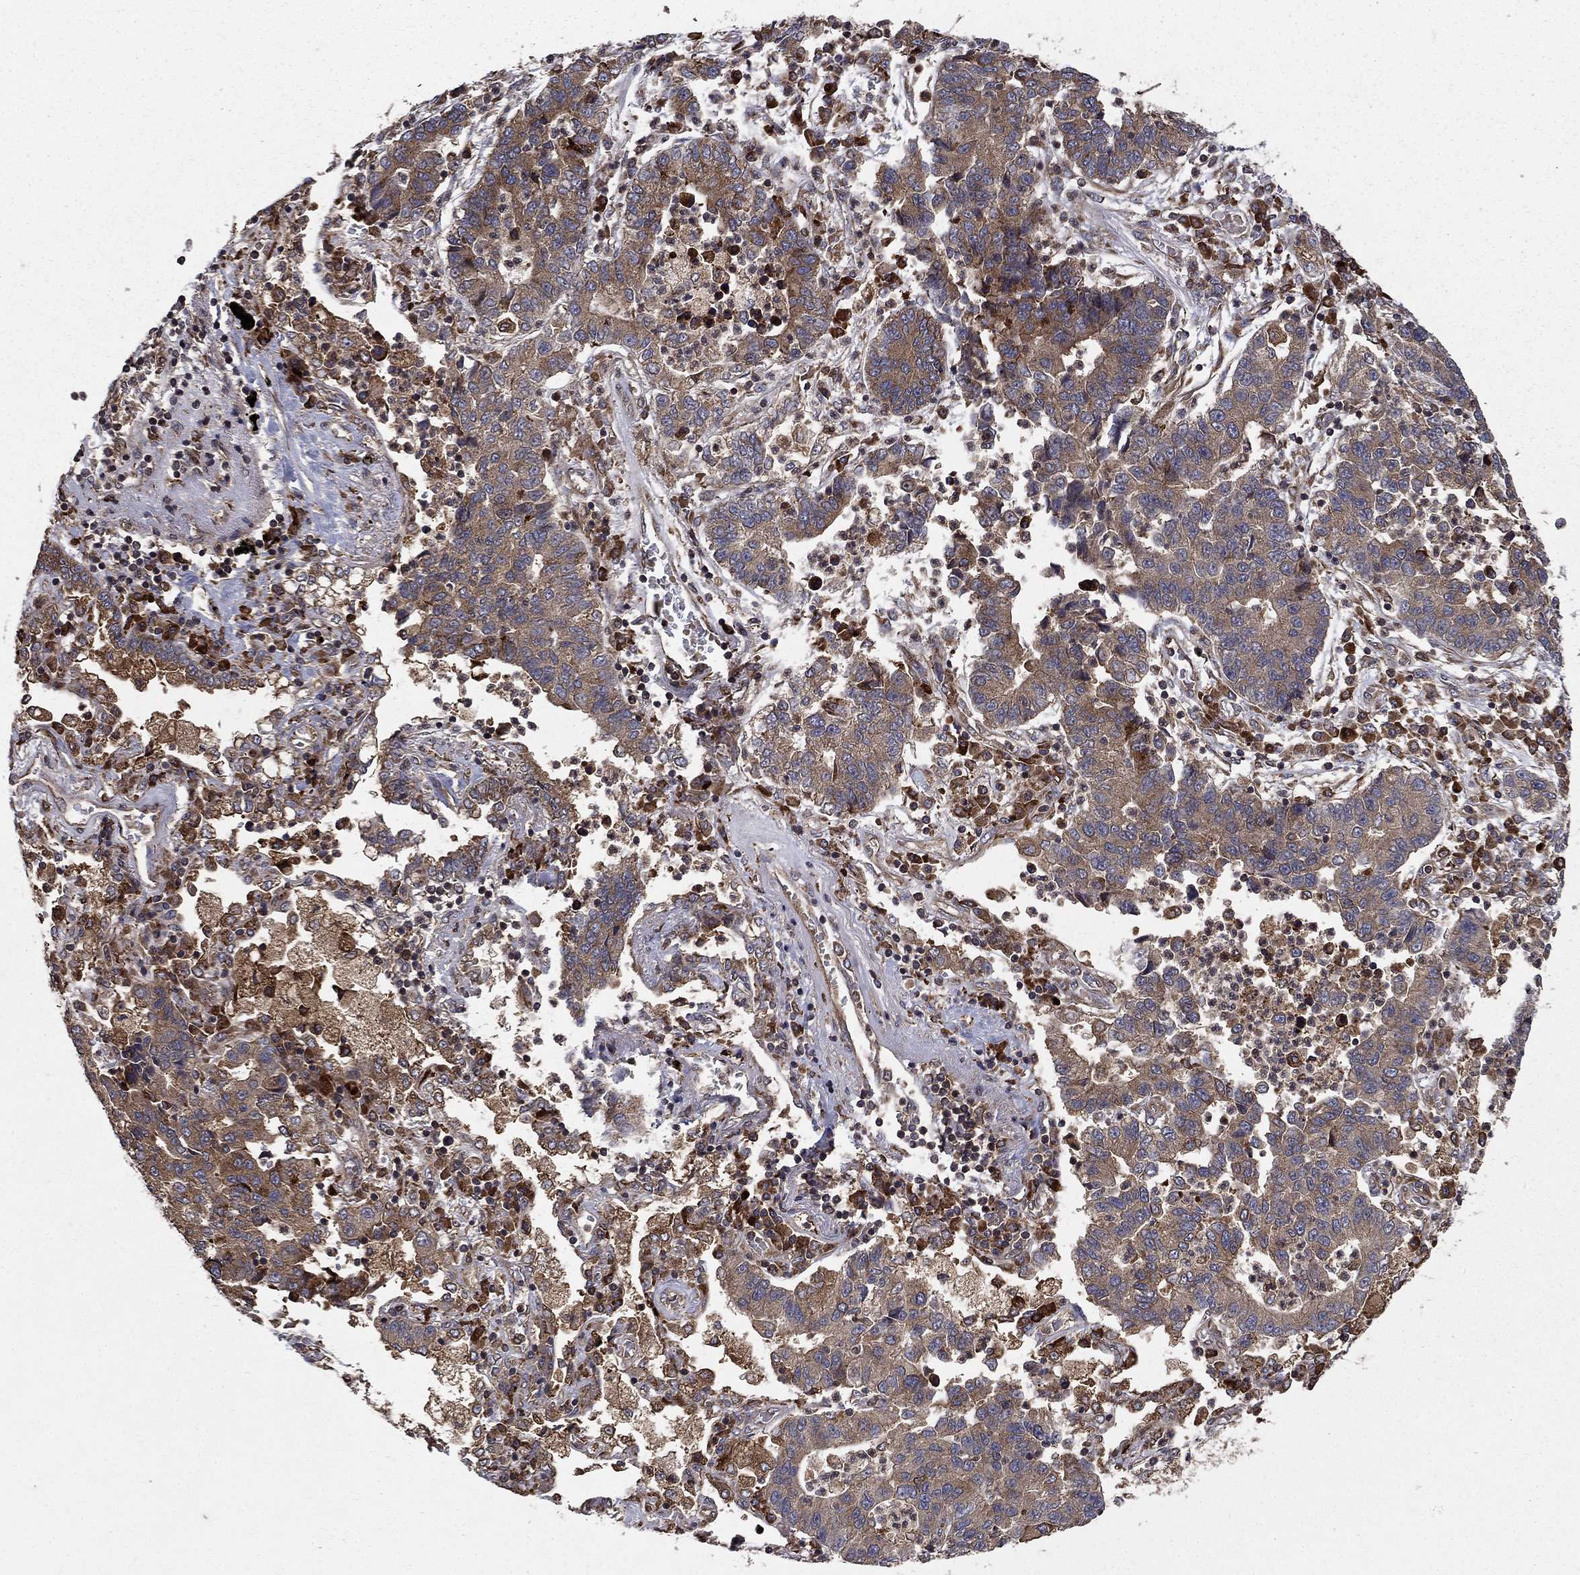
{"staining": {"intensity": "moderate", "quantity": "<25%", "location": "cytoplasmic/membranous"}, "tissue": "lung cancer", "cell_type": "Tumor cells", "image_type": "cancer", "snomed": [{"axis": "morphology", "description": "Adenocarcinoma, NOS"}, {"axis": "topography", "description": "Lung"}], "caption": "The image demonstrates staining of lung adenocarcinoma, revealing moderate cytoplasmic/membranous protein positivity (brown color) within tumor cells. Immunohistochemistry stains the protein of interest in brown and the nuclei are stained blue.", "gene": "BABAM2", "patient": {"sex": "female", "age": 57}}